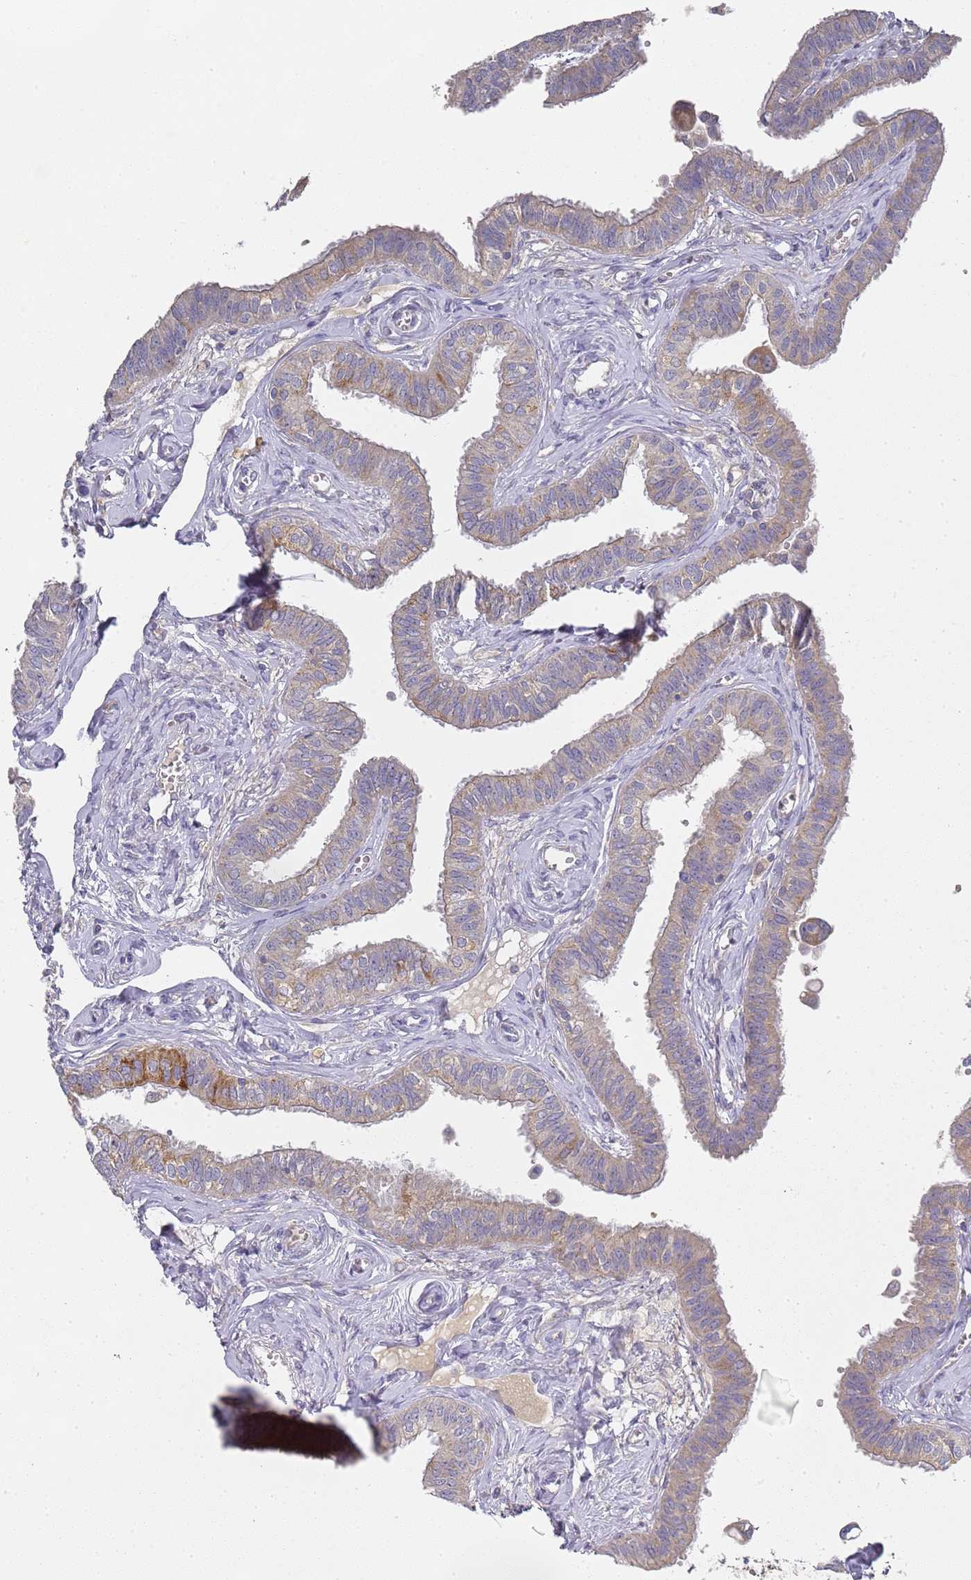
{"staining": {"intensity": "strong", "quantity": "25%-75%", "location": "cytoplasmic/membranous"}, "tissue": "fallopian tube", "cell_type": "Glandular cells", "image_type": "normal", "snomed": [{"axis": "morphology", "description": "Normal tissue, NOS"}, {"axis": "morphology", "description": "Carcinoma, NOS"}, {"axis": "topography", "description": "Fallopian tube"}, {"axis": "topography", "description": "Ovary"}], "caption": "An image of human fallopian tube stained for a protein demonstrates strong cytoplasmic/membranous brown staining in glandular cells.", "gene": "NPEPPS", "patient": {"sex": "female", "age": 59}}